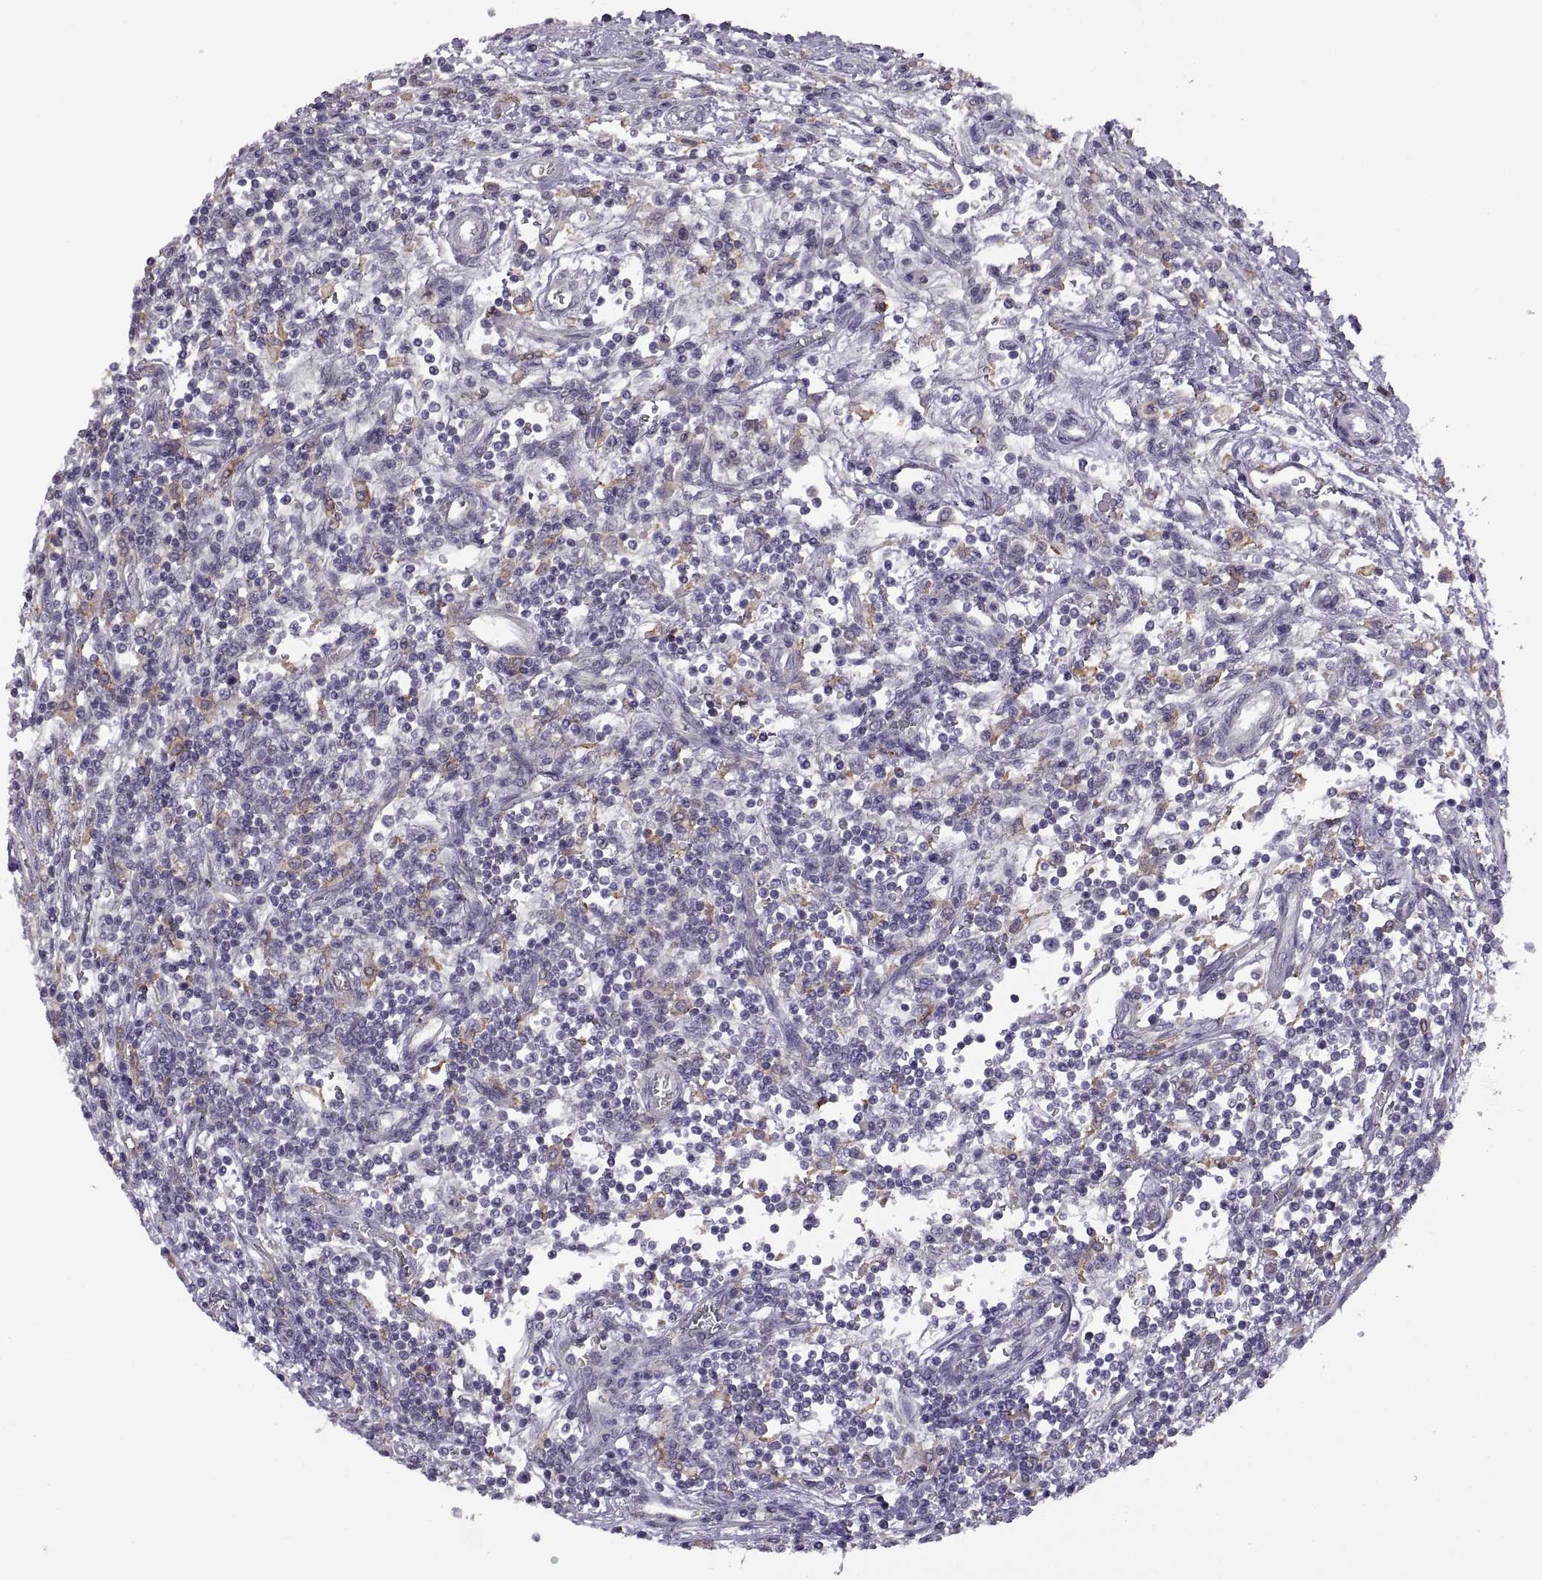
{"staining": {"intensity": "negative", "quantity": "none", "location": "none"}, "tissue": "testis cancer", "cell_type": "Tumor cells", "image_type": "cancer", "snomed": [{"axis": "morphology", "description": "Seminoma, NOS"}, {"axis": "topography", "description": "Testis"}], "caption": "Immunohistochemical staining of human testis cancer (seminoma) reveals no significant staining in tumor cells.", "gene": "MEIOC", "patient": {"sex": "male", "age": 34}}